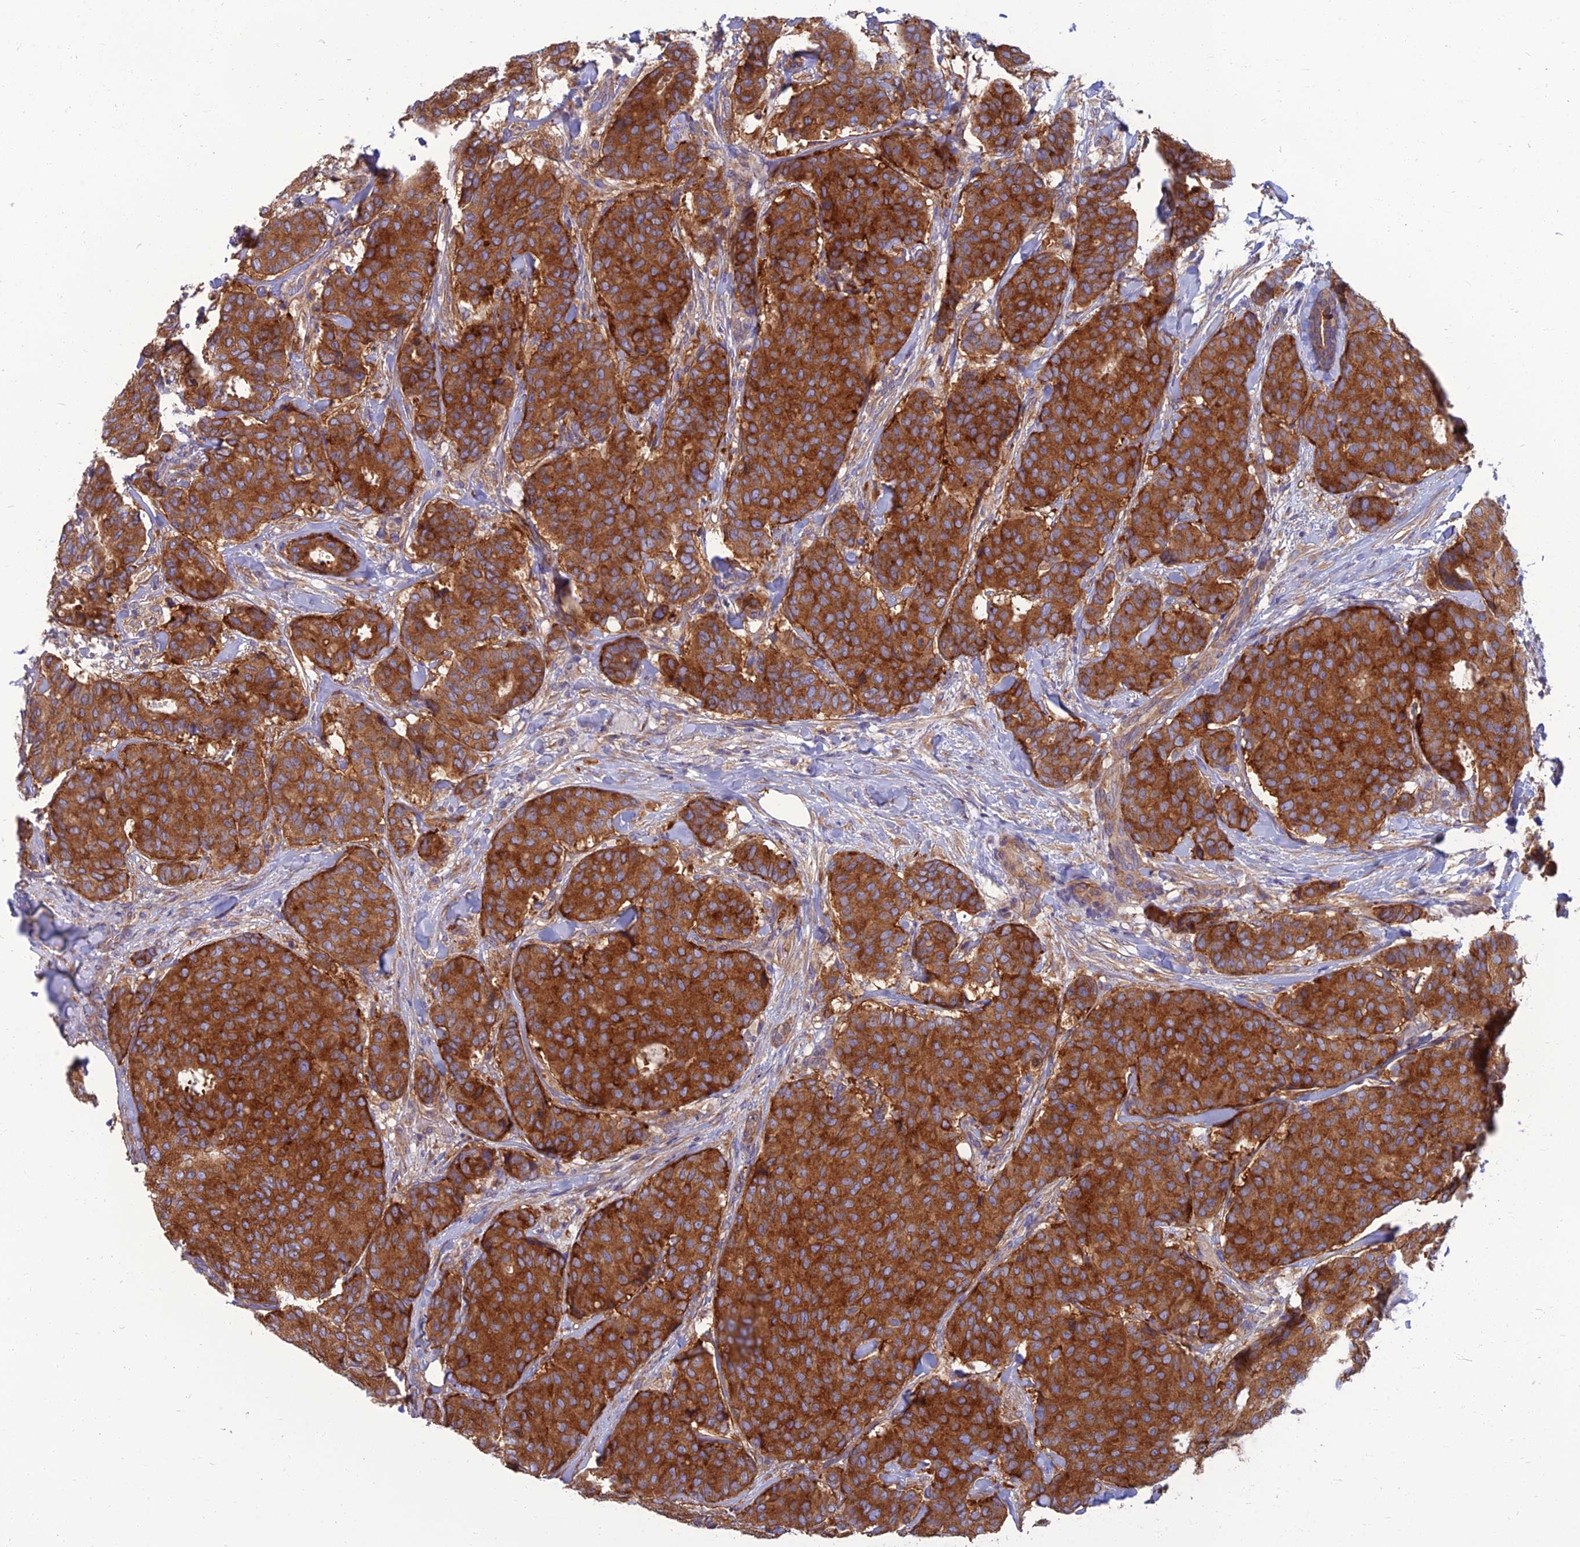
{"staining": {"intensity": "strong", "quantity": ">75%", "location": "cytoplasmic/membranous"}, "tissue": "breast cancer", "cell_type": "Tumor cells", "image_type": "cancer", "snomed": [{"axis": "morphology", "description": "Duct carcinoma"}, {"axis": "topography", "description": "Breast"}], "caption": "High-magnification brightfield microscopy of breast intraductal carcinoma stained with DAB (brown) and counterstained with hematoxylin (blue). tumor cells exhibit strong cytoplasmic/membranous positivity is present in approximately>75% of cells.", "gene": "WDR24", "patient": {"sex": "female", "age": 75}}